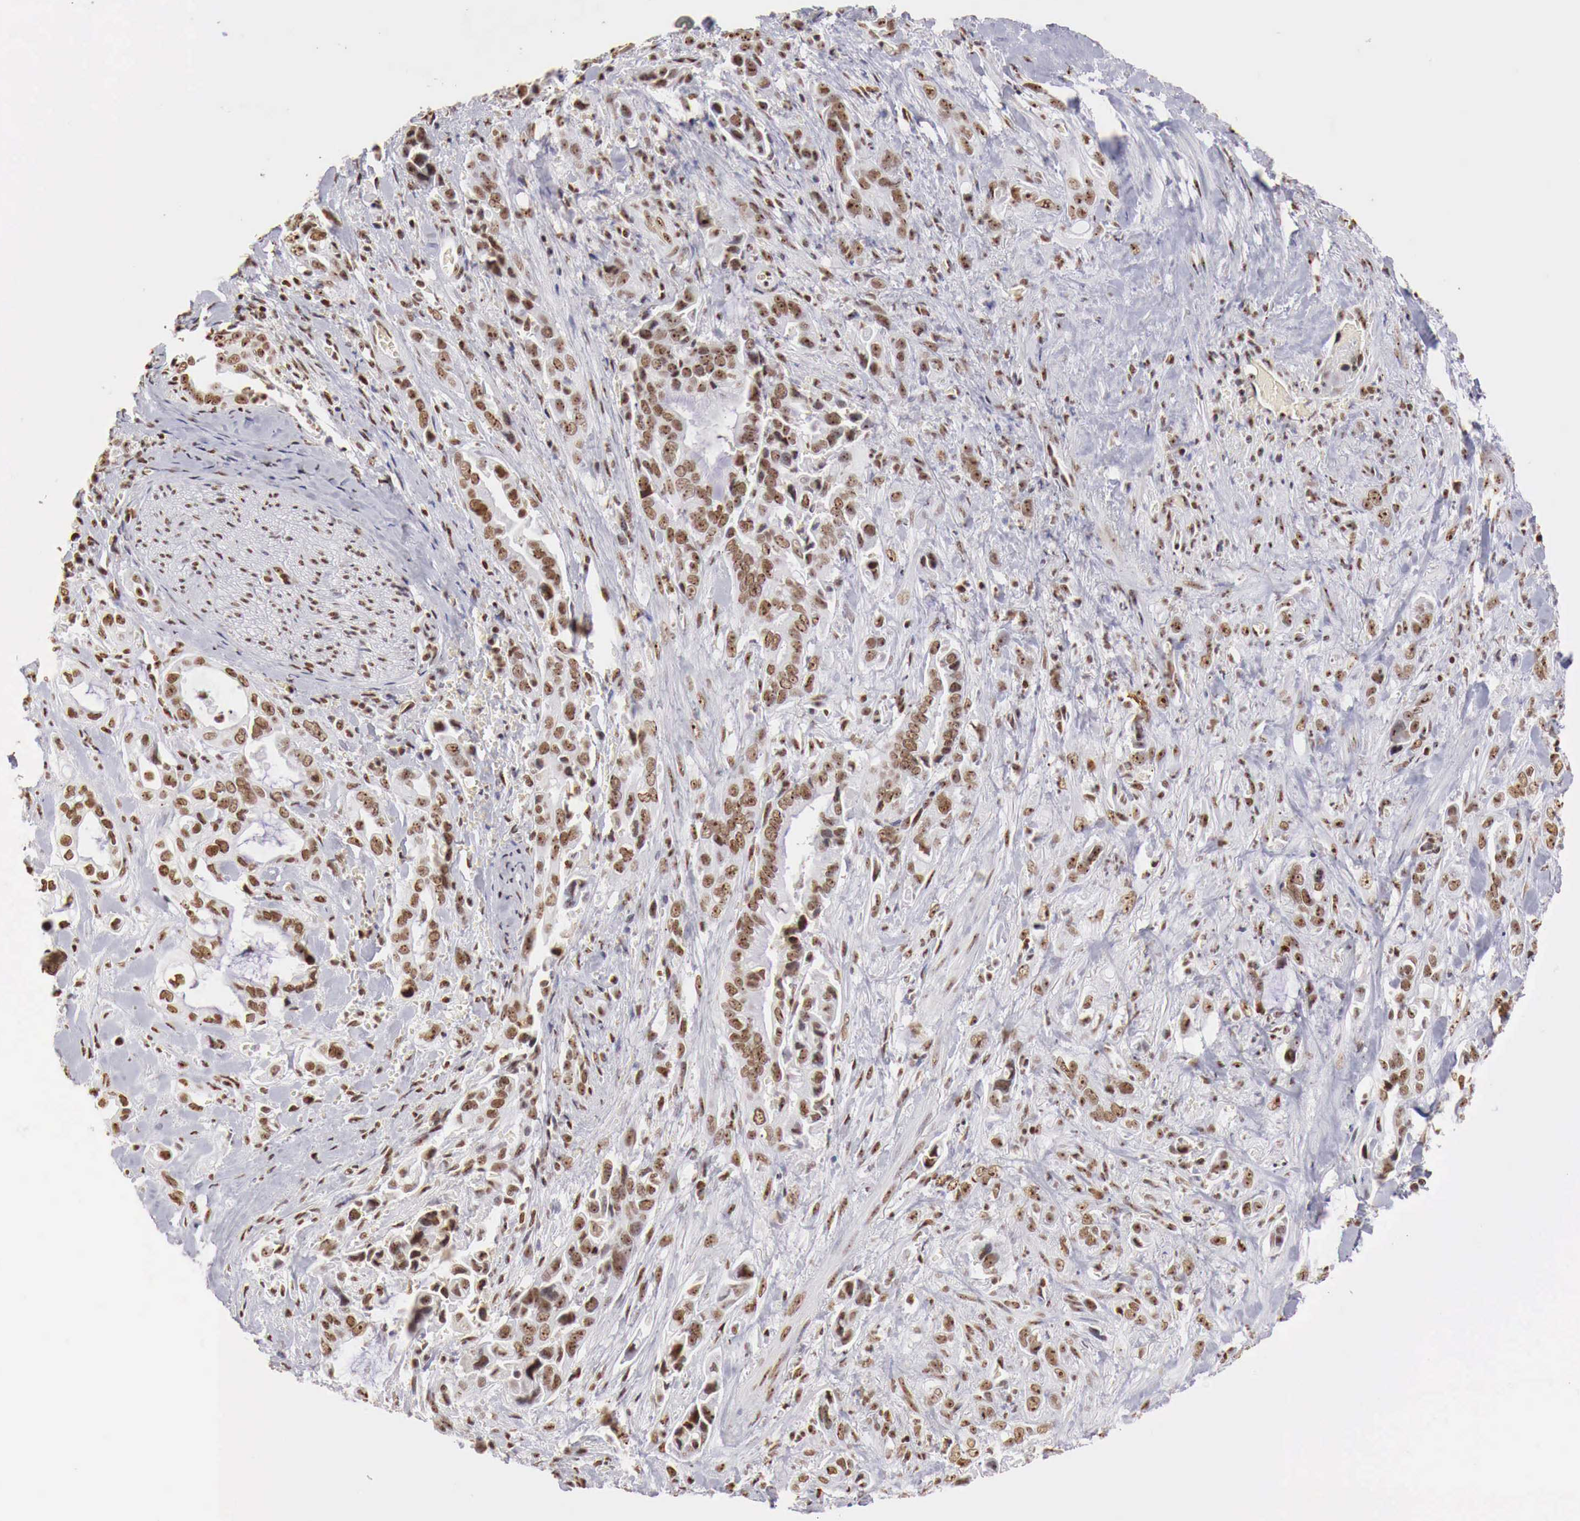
{"staining": {"intensity": "strong", "quantity": ">75%", "location": "nuclear"}, "tissue": "pancreatic cancer", "cell_type": "Tumor cells", "image_type": "cancer", "snomed": [{"axis": "morphology", "description": "Adenocarcinoma, NOS"}, {"axis": "topography", "description": "Pancreas"}], "caption": "A brown stain labels strong nuclear positivity of a protein in human pancreatic cancer (adenocarcinoma) tumor cells.", "gene": "DKC1", "patient": {"sex": "male", "age": 69}}